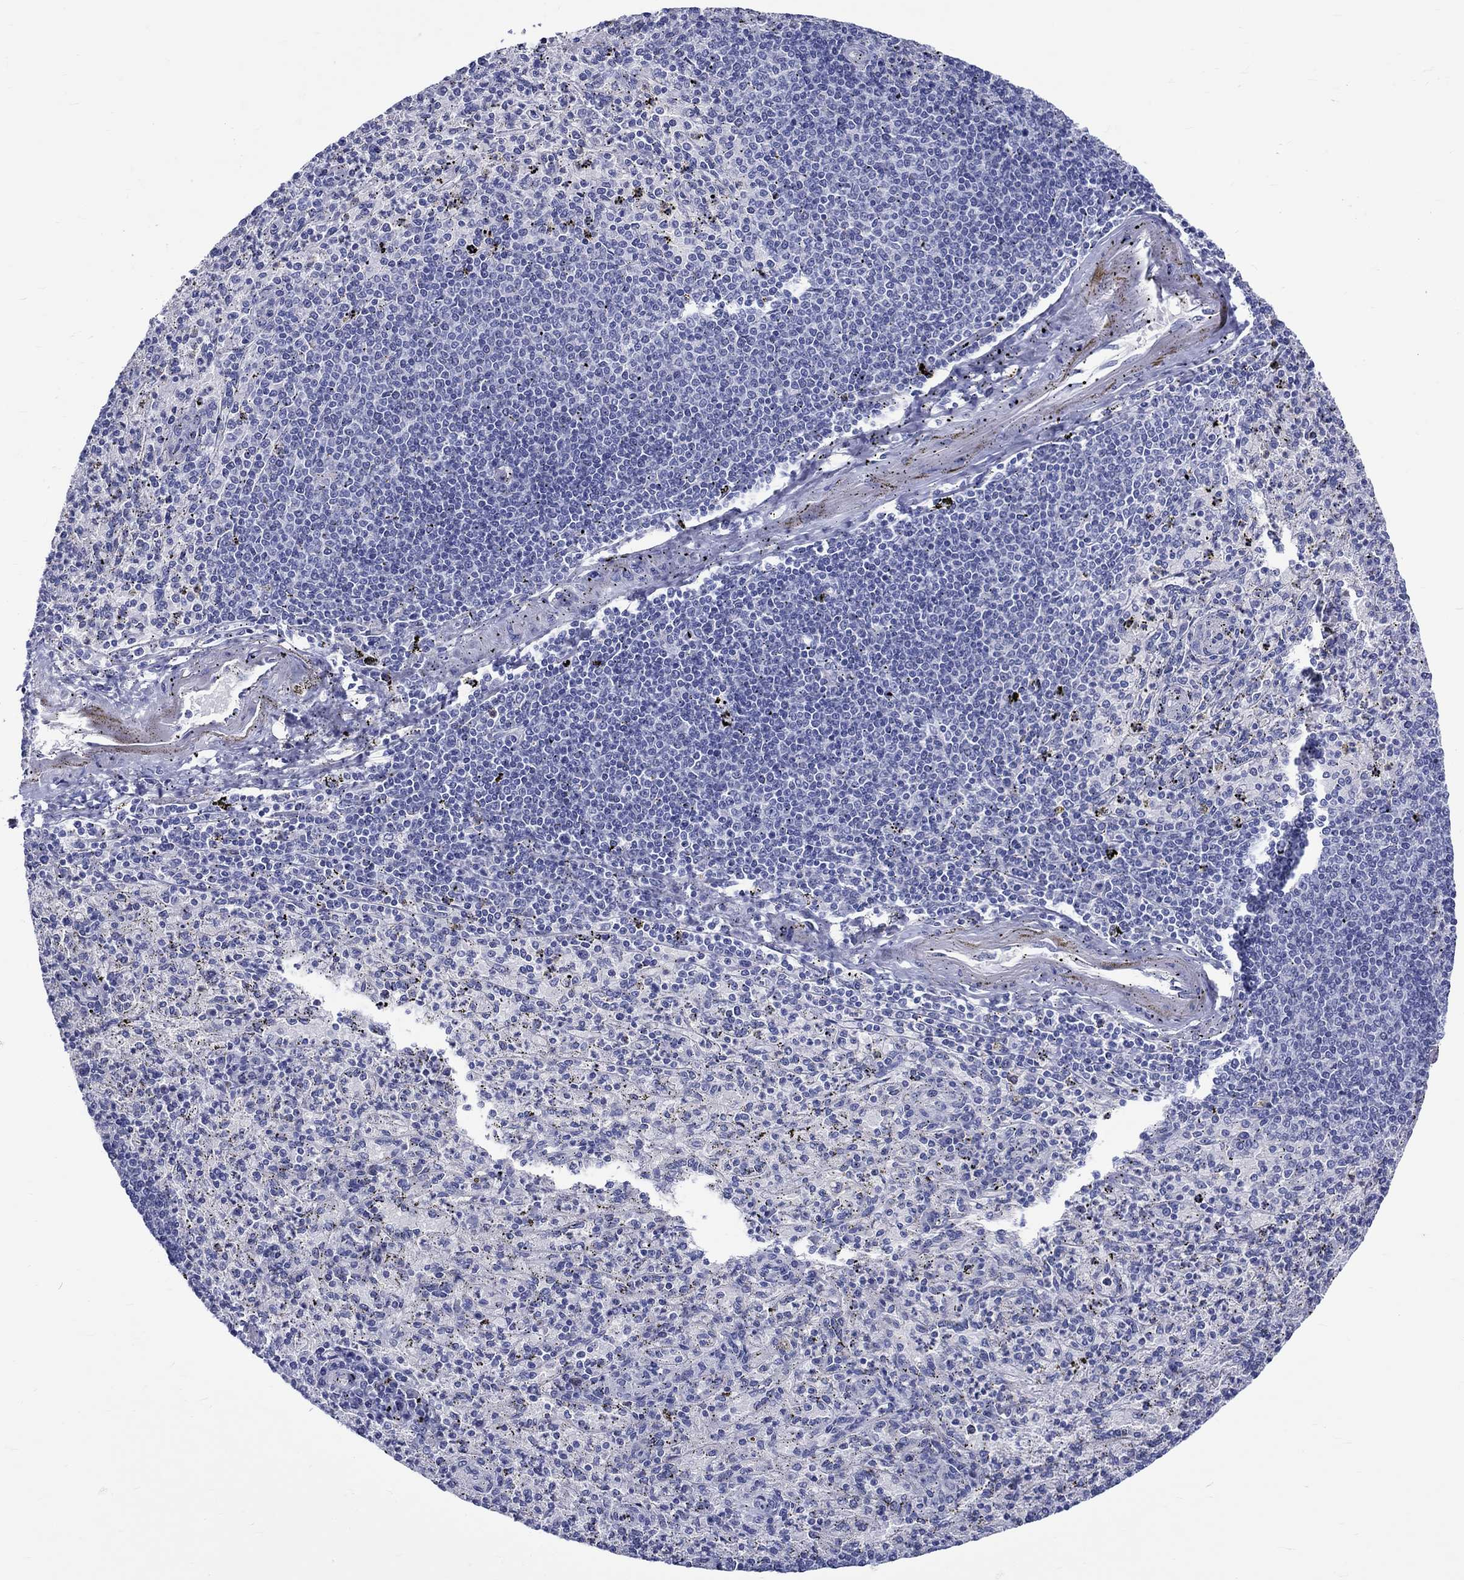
{"staining": {"intensity": "negative", "quantity": "none", "location": "none"}, "tissue": "spleen", "cell_type": "Cells in red pulp", "image_type": "normal", "snomed": [{"axis": "morphology", "description": "Normal tissue, NOS"}, {"axis": "topography", "description": "Spleen"}], "caption": "A histopathology image of human spleen is negative for staining in cells in red pulp. (DAB immunohistochemistry visualized using brightfield microscopy, high magnification).", "gene": "SH2D7", "patient": {"sex": "male", "age": 60}}